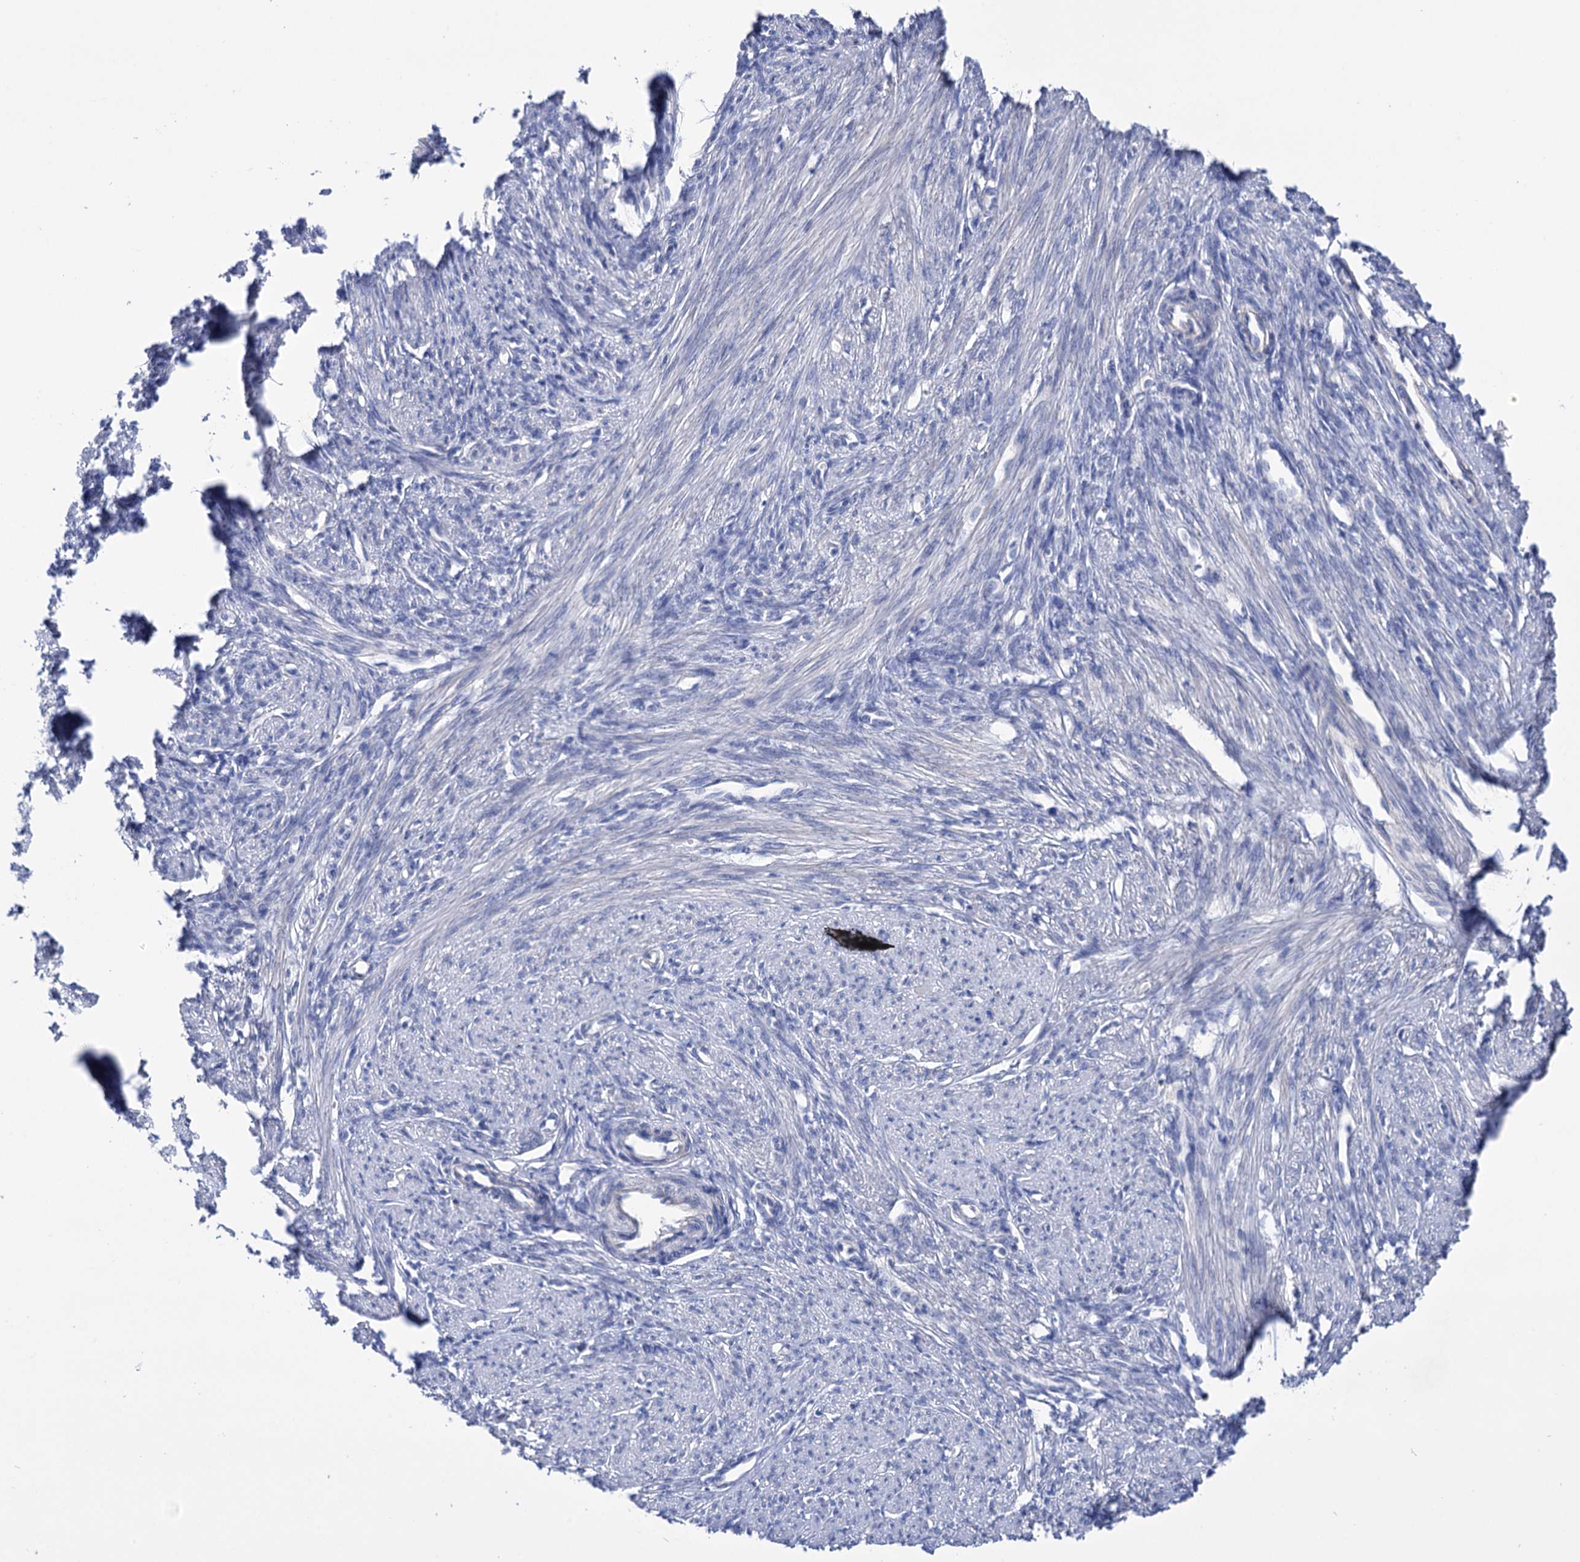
{"staining": {"intensity": "negative", "quantity": "none", "location": "none"}, "tissue": "smooth muscle", "cell_type": "Smooth muscle cells", "image_type": "normal", "snomed": [{"axis": "morphology", "description": "Normal tissue, NOS"}, {"axis": "topography", "description": "Smooth muscle"}, {"axis": "topography", "description": "Uterus"}], "caption": "The histopathology image exhibits no staining of smooth muscle cells in unremarkable smooth muscle.", "gene": "BBS4", "patient": {"sex": "female", "age": 59}}